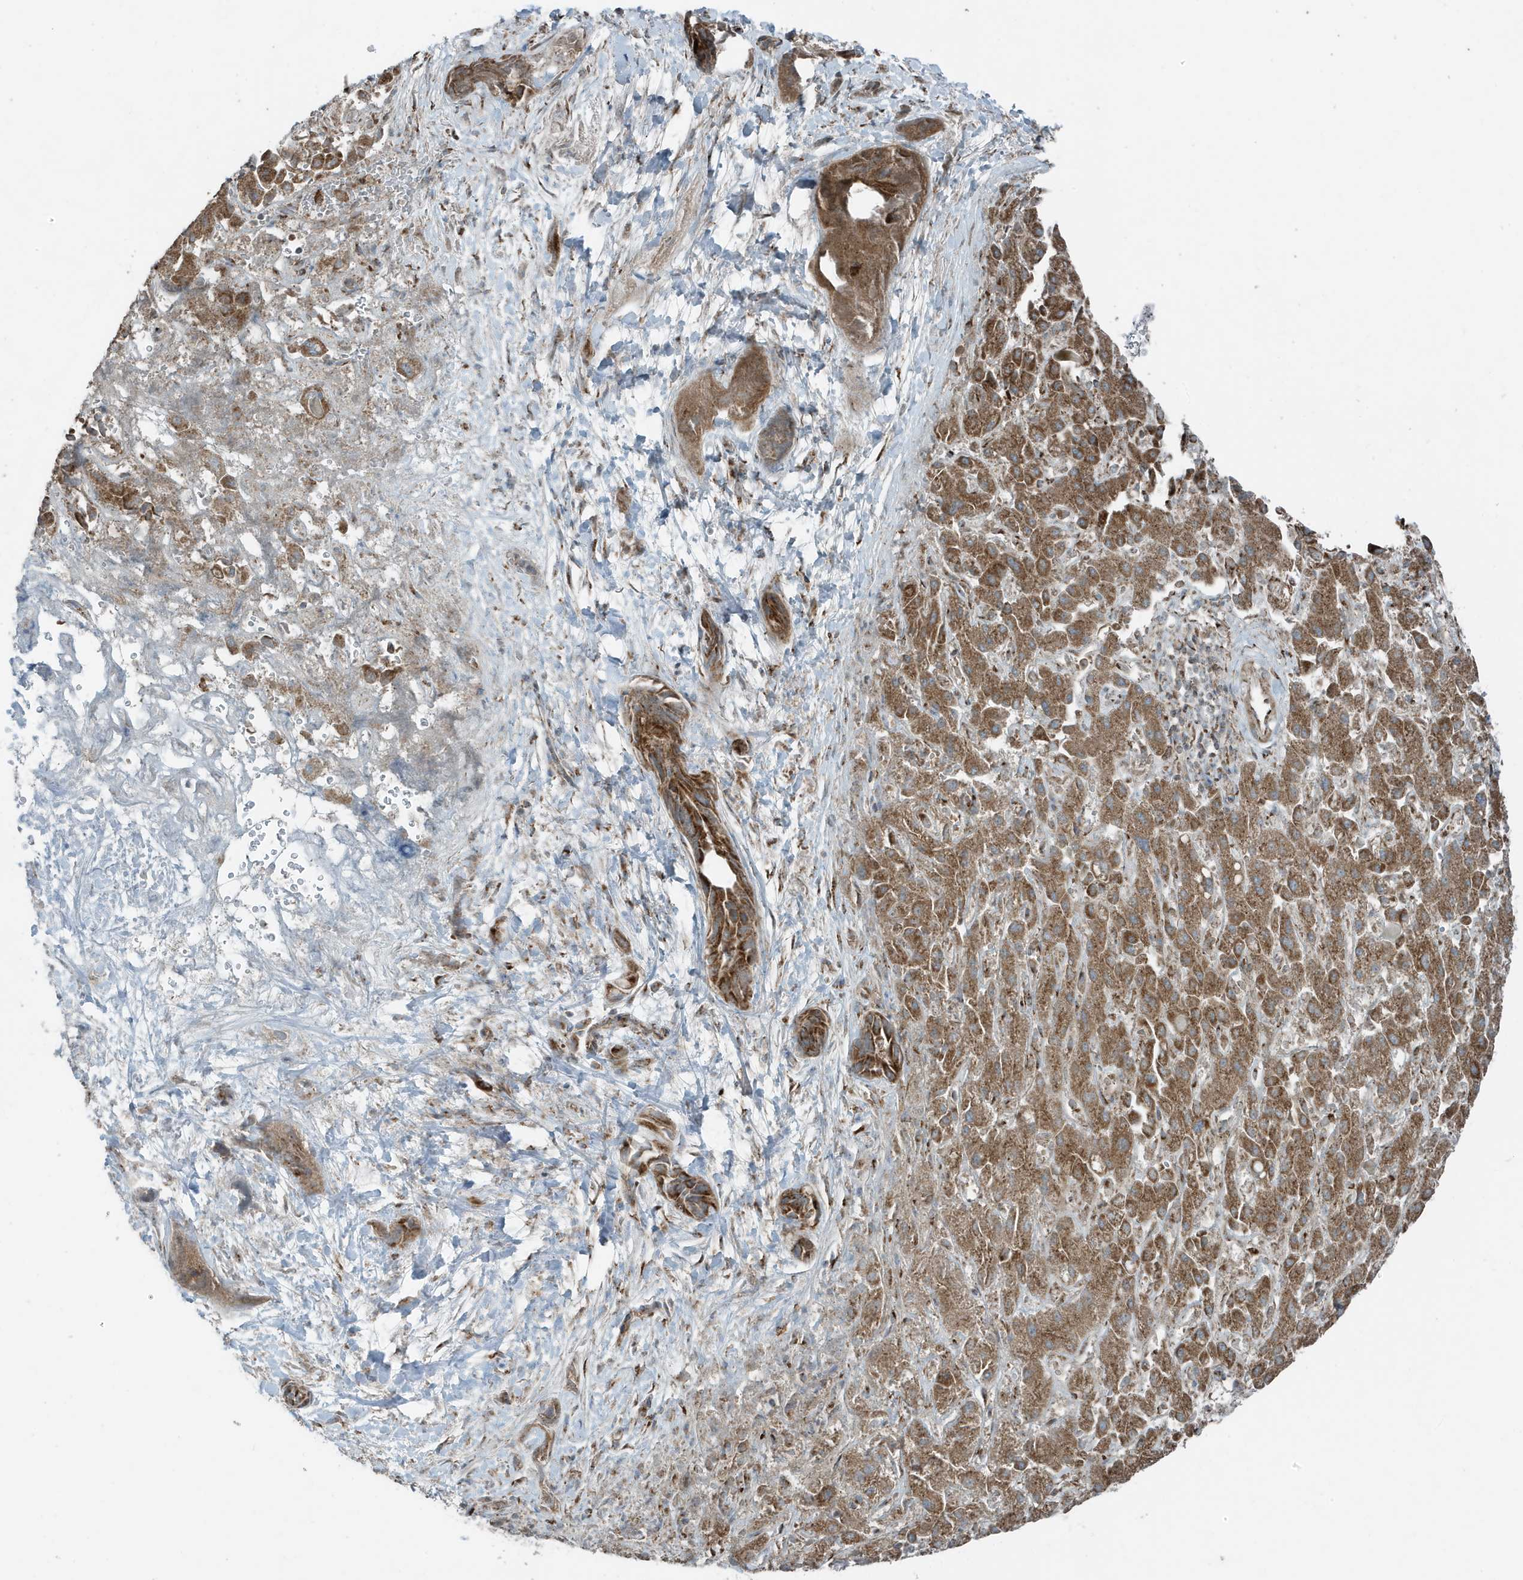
{"staining": {"intensity": "moderate", "quantity": ">75%", "location": "cytoplasmic/membranous"}, "tissue": "liver cancer", "cell_type": "Tumor cells", "image_type": "cancer", "snomed": [{"axis": "morphology", "description": "Cholangiocarcinoma"}, {"axis": "topography", "description": "Liver"}], "caption": "Liver cancer stained for a protein (brown) demonstrates moderate cytoplasmic/membranous positive staining in approximately >75% of tumor cells.", "gene": "GOLGA4", "patient": {"sex": "female", "age": 52}}